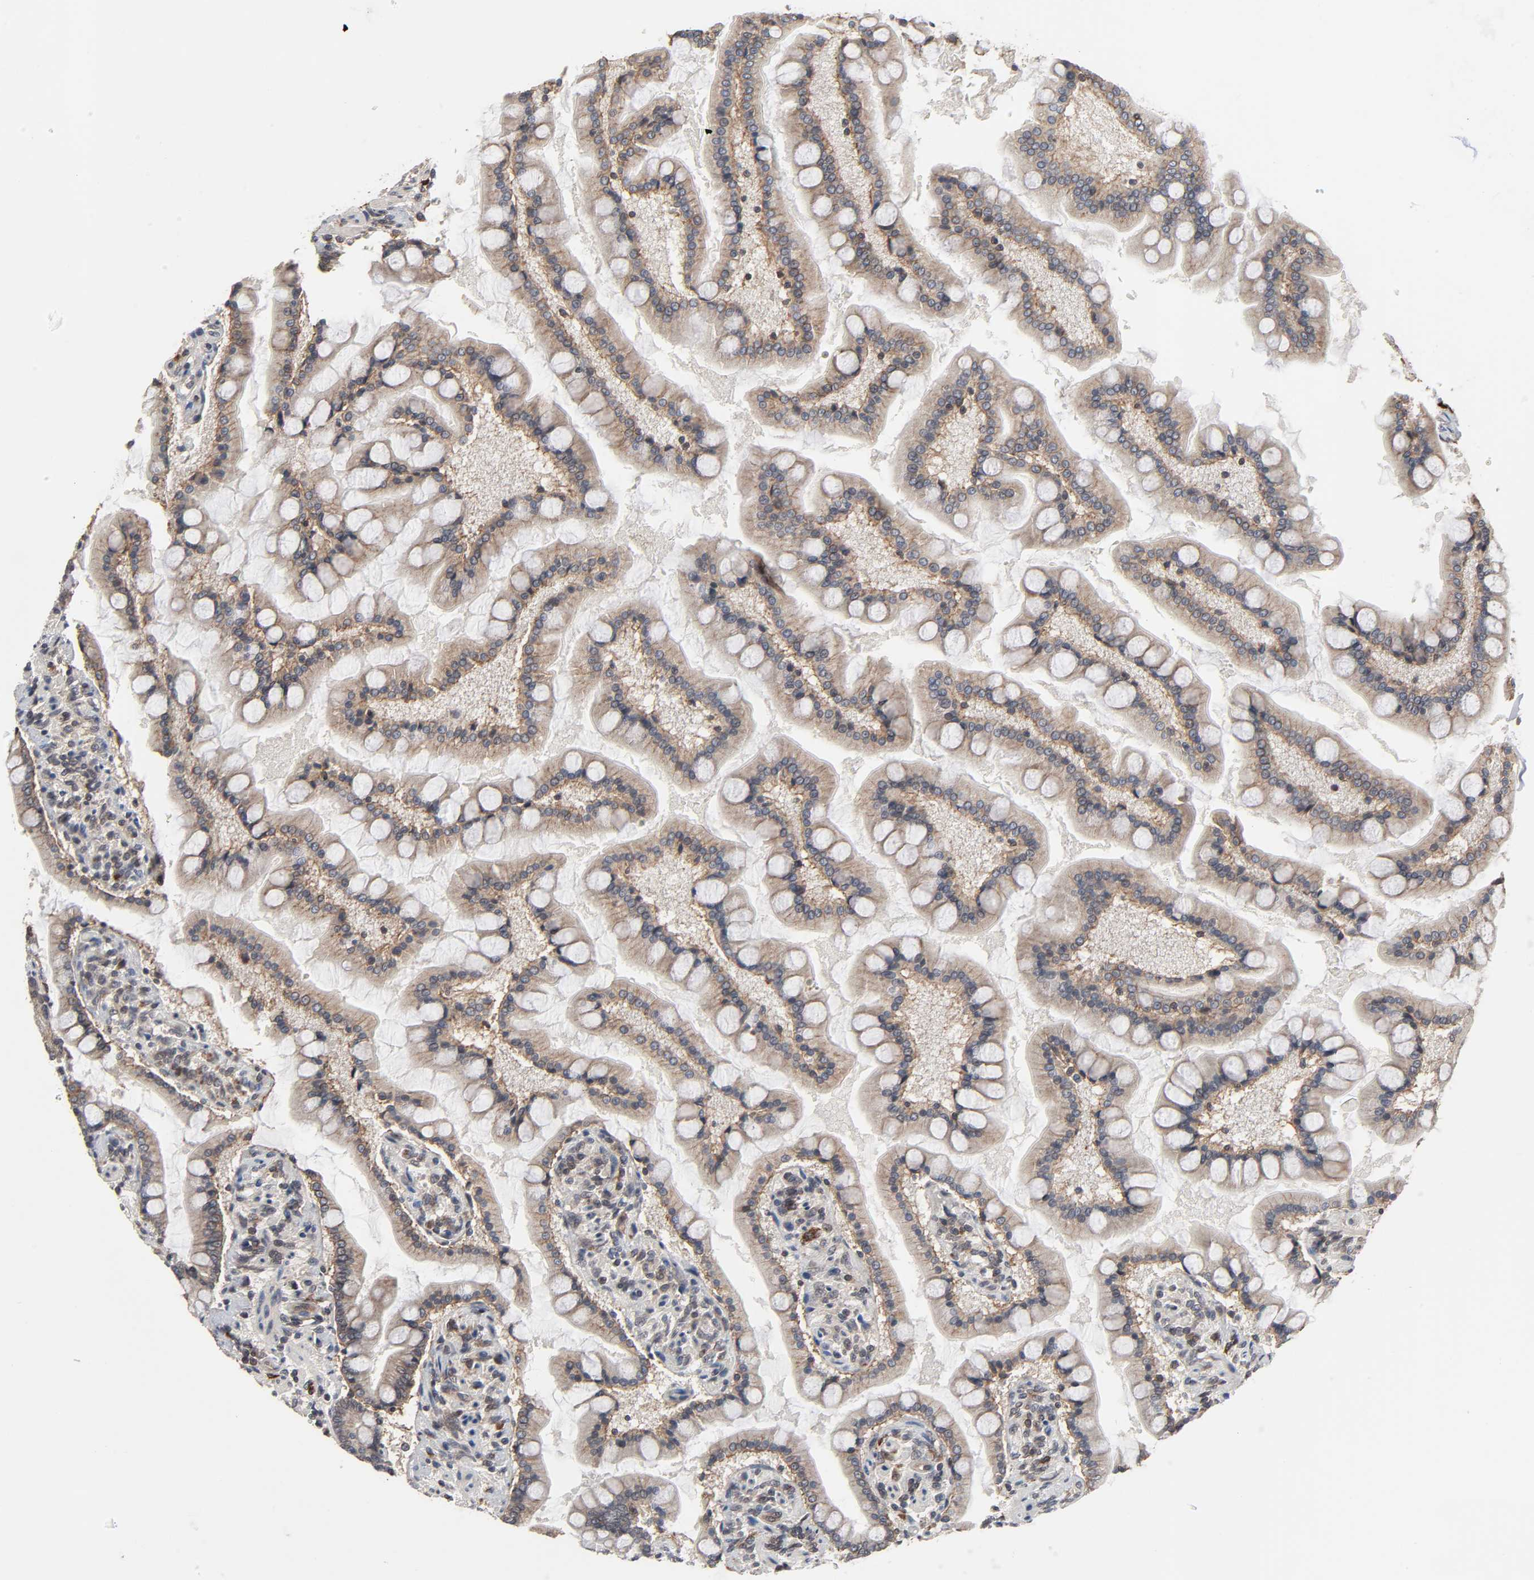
{"staining": {"intensity": "moderate", "quantity": ">75%", "location": "cytoplasmic/membranous"}, "tissue": "small intestine", "cell_type": "Glandular cells", "image_type": "normal", "snomed": [{"axis": "morphology", "description": "Normal tissue, NOS"}, {"axis": "topography", "description": "Small intestine"}], "caption": "Immunohistochemistry (IHC) of normal human small intestine shows medium levels of moderate cytoplasmic/membranous staining in approximately >75% of glandular cells. (DAB (3,3'-diaminobenzidine) IHC with brightfield microscopy, high magnification).", "gene": "CCDC175", "patient": {"sex": "male", "age": 41}}